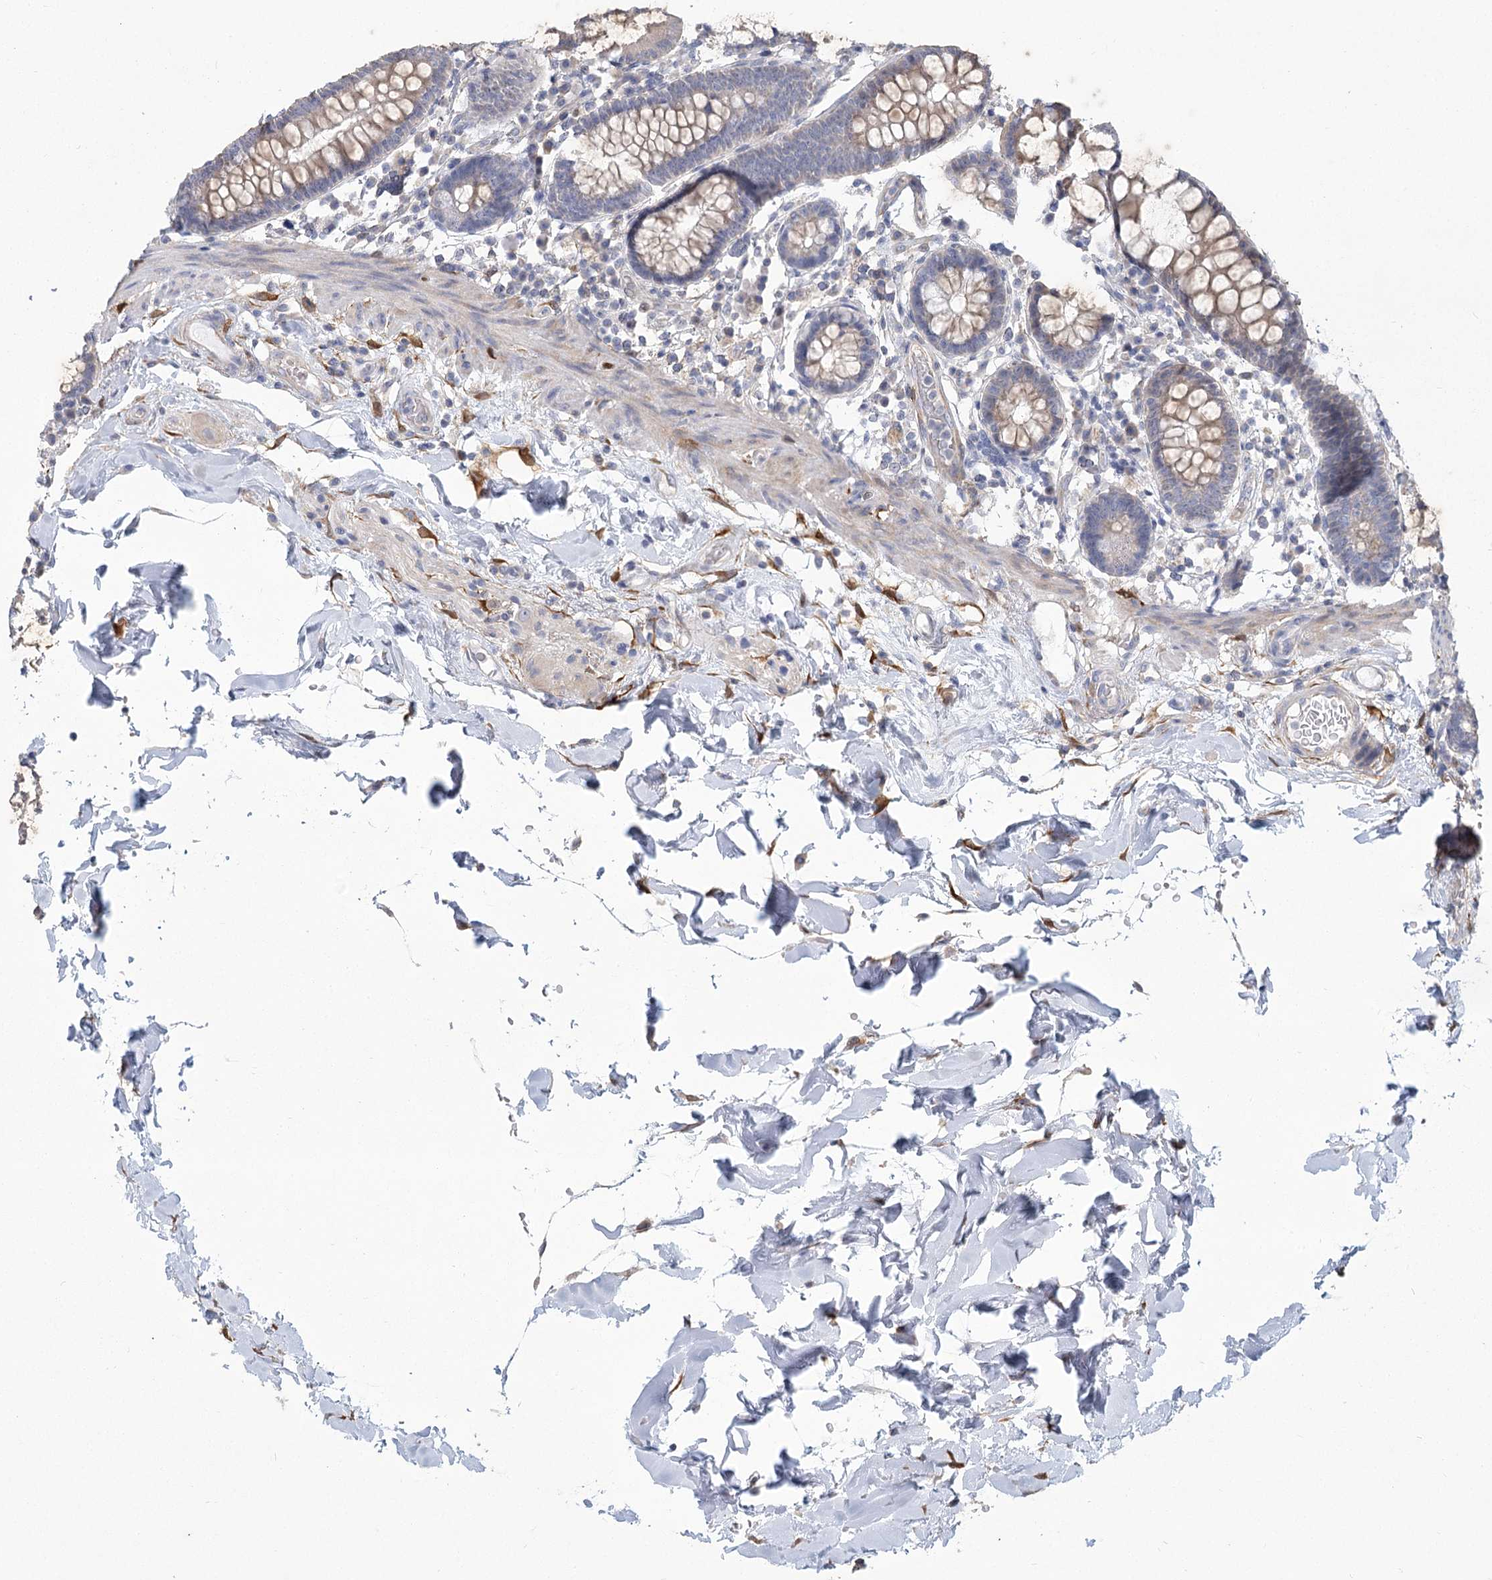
{"staining": {"intensity": "weak", "quantity": ">75%", "location": "cytoplasmic/membranous"}, "tissue": "colon", "cell_type": "Endothelial cells", "image_type": "normal", "snomed": [{"axis": "morphology", "description": "Normal tissue, NOS"}, {"axis": "topography", "description": "Colon"}], "caption": "Protein expression by IHC exhibits weak cytoplasmic/membranous expression in approximately >75% of endothelial cells in benign colon.", "gene": "CNTLN", "patient": {"sex": "female", "age": 79}}